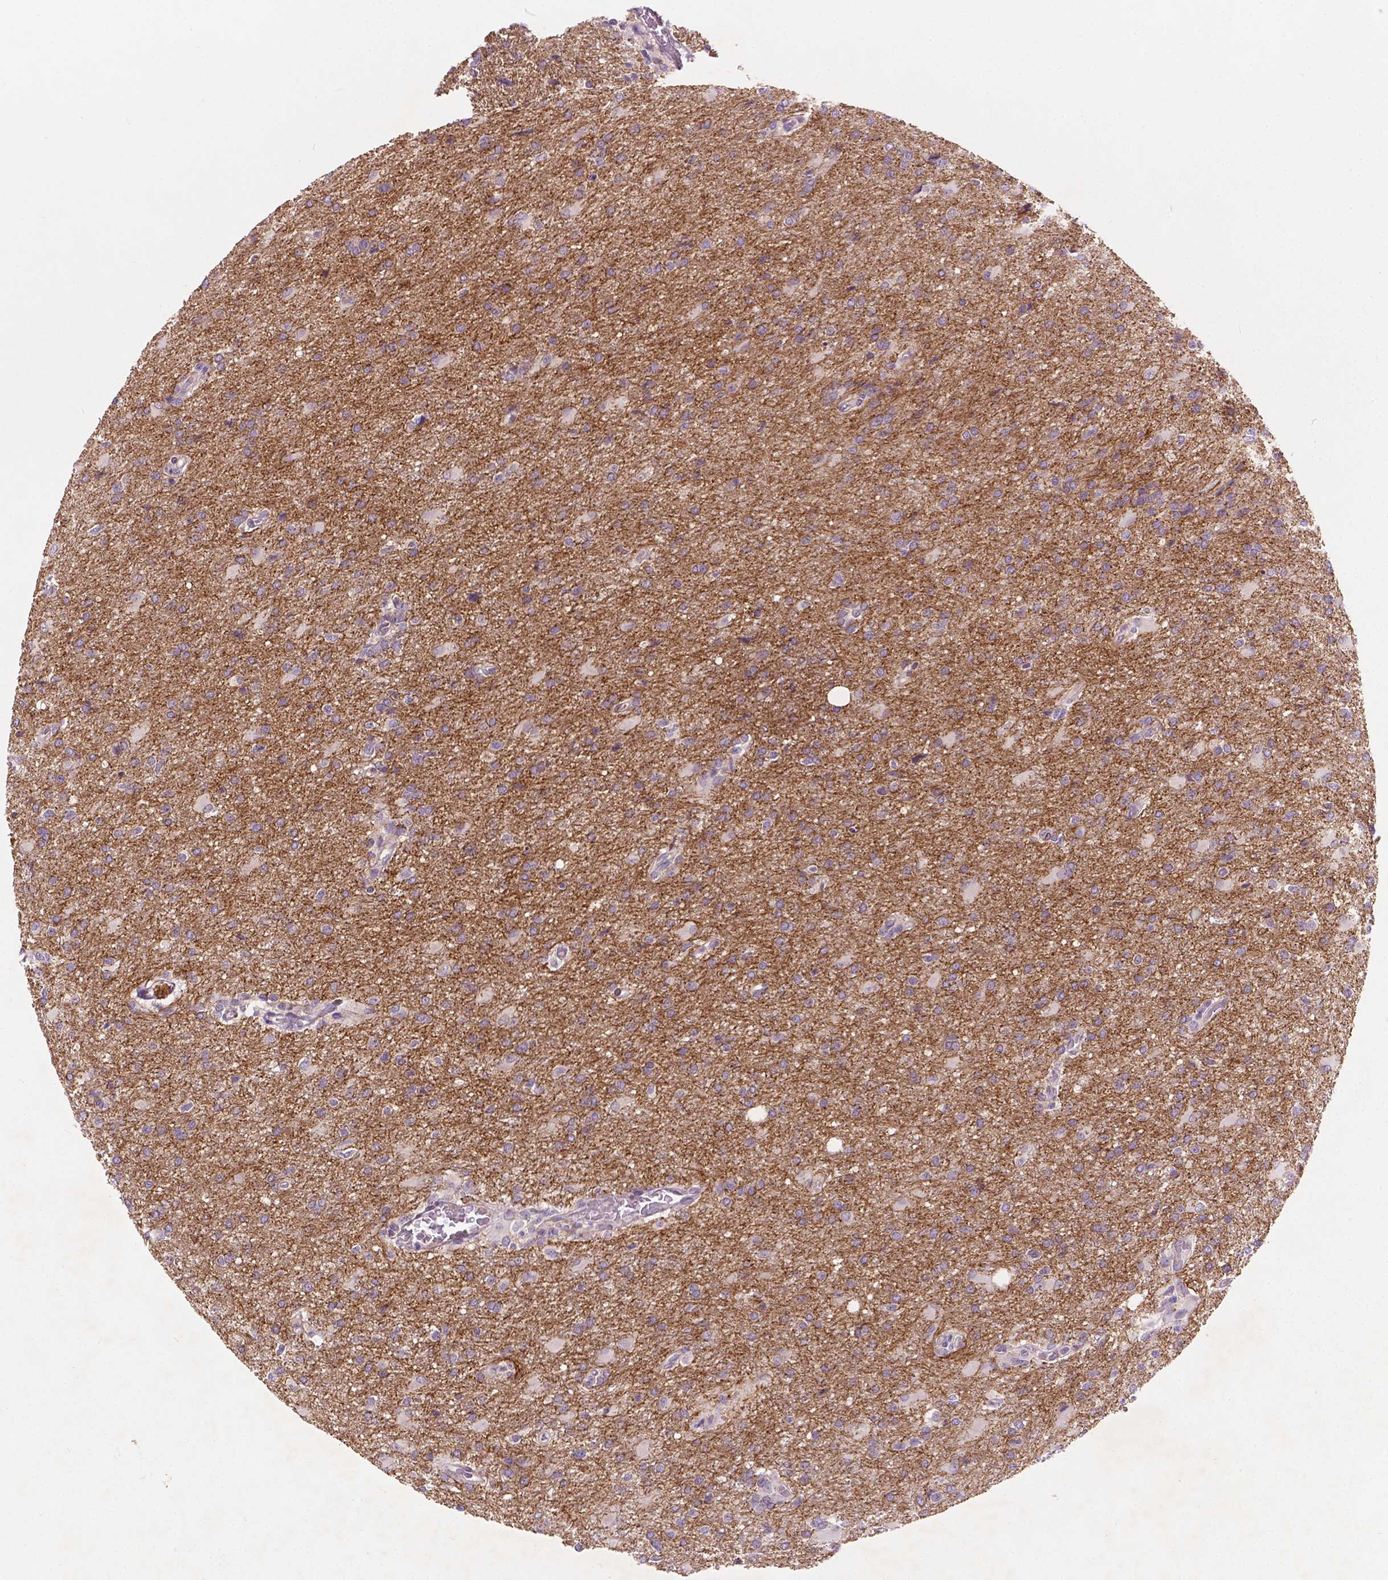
{"staining": {"intensity": "negative", "quantity": "none", "location": "none"}, "tissue": "glioma", "cell_type": "Tumor cells", "image_type": "cancer", "snomed": [{"axis": "morphology", "description": "Glioma, malignant, High grade"}, {"axis": "topography", "description": "Brain"}], "caption": "High-grade glioma (malignant) stained for a protein using immunohistochemistry demonstrates no expression tumor cells.", "gene": "GPR37", "patient": {"sex": "male", "age": 68}}